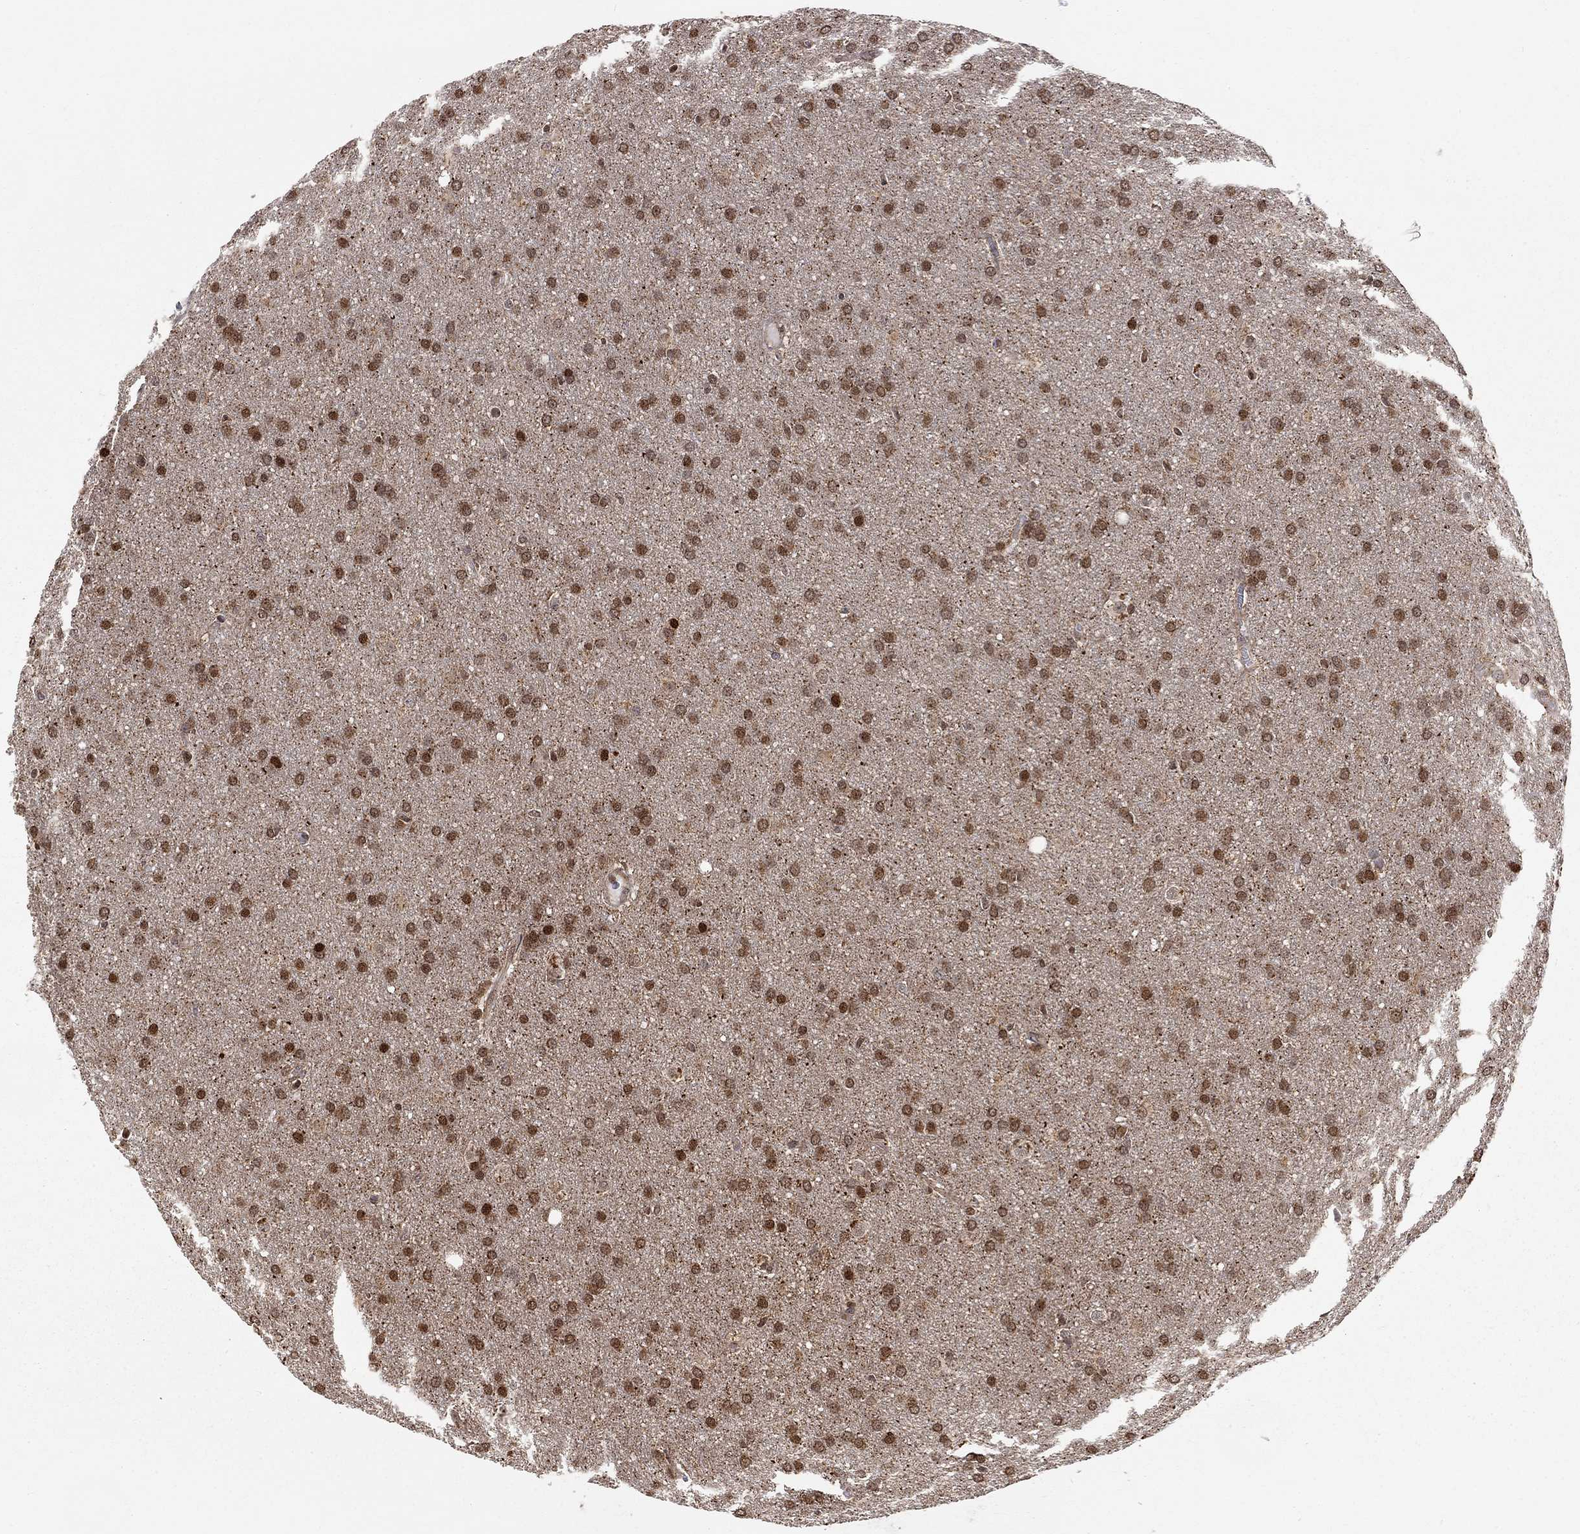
{"staining": {"intensity": "strong", "quantity": "25%-75%", "location": "nuclear"}, "tissue": "glioma", "cell_type": "Tumor cells", "image_type": "cancer", "snomed": [{"axis": "morphology", "description": "Glioma, malignant, Low grade"}, {"axis": "topography", "description": "Brain"}], "caption": "Strong nuclear expression is appreciated in about 25%-75% of tumor cells in malignant low-grade glioma.", "gene": "ELOB", "patient": {"sex": "female", "age": 32}}